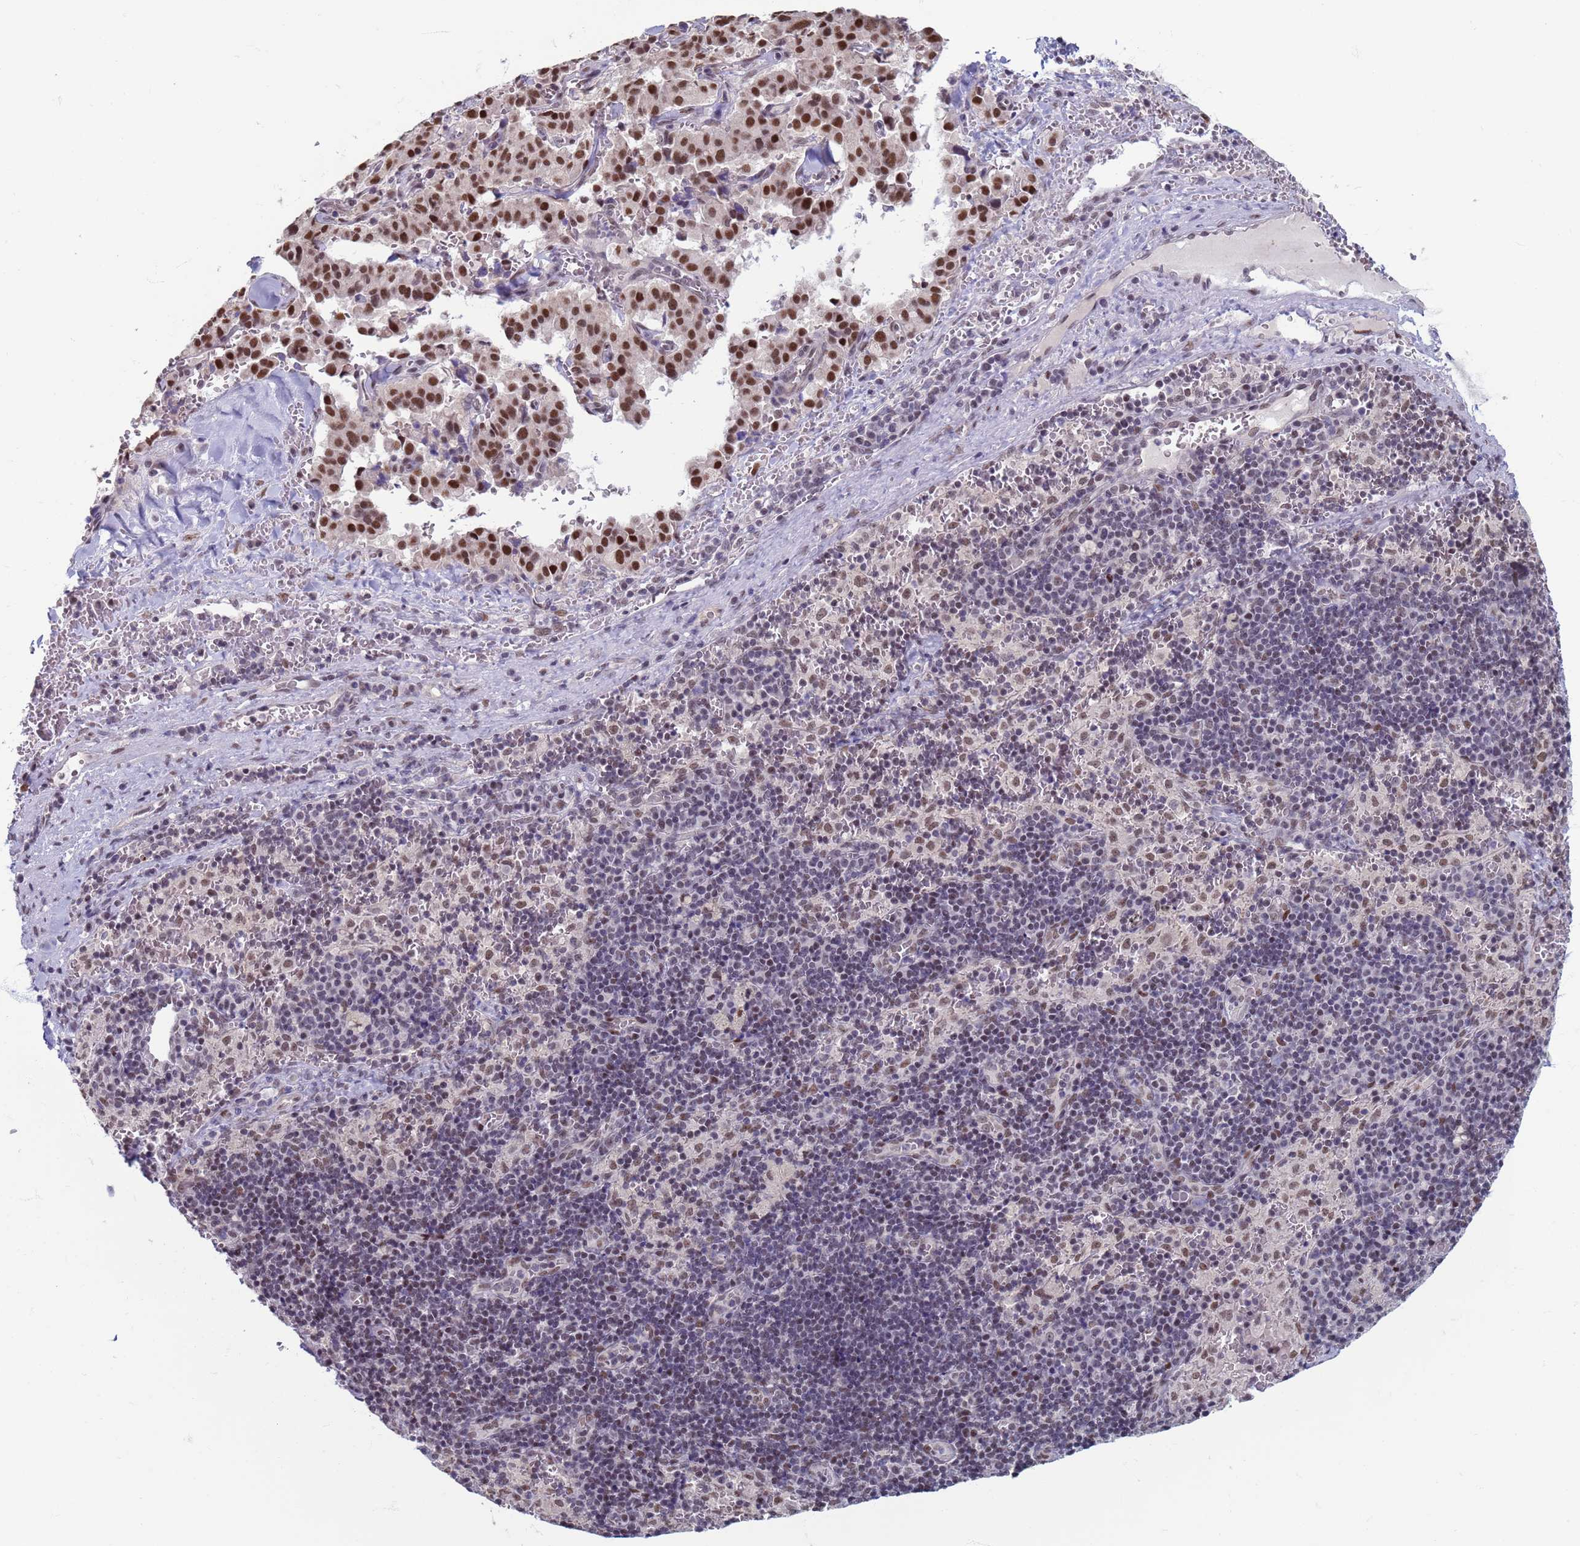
{"staining": {"intensity": "strong", "quantity": ">75%", "location": "nuclear"}, "tissue": "pancreatic cancer", "cell_type": "Tumor cells", "image_type": "cancer", "snomed": [{"axis": "morphology", "description": "Adenocarcinoma, NOS"}, {"axis": "topography", "description": "Pancreas"}], "caption": "Strong nuclear expression for a protein is seen in approximately >75% of tumor cells of pancreatic cancer (adenocarcinoma) using immunohistochemistry (IHC).", "gene": "SAE1", "patient": {"sex": "male", "age": 65}}